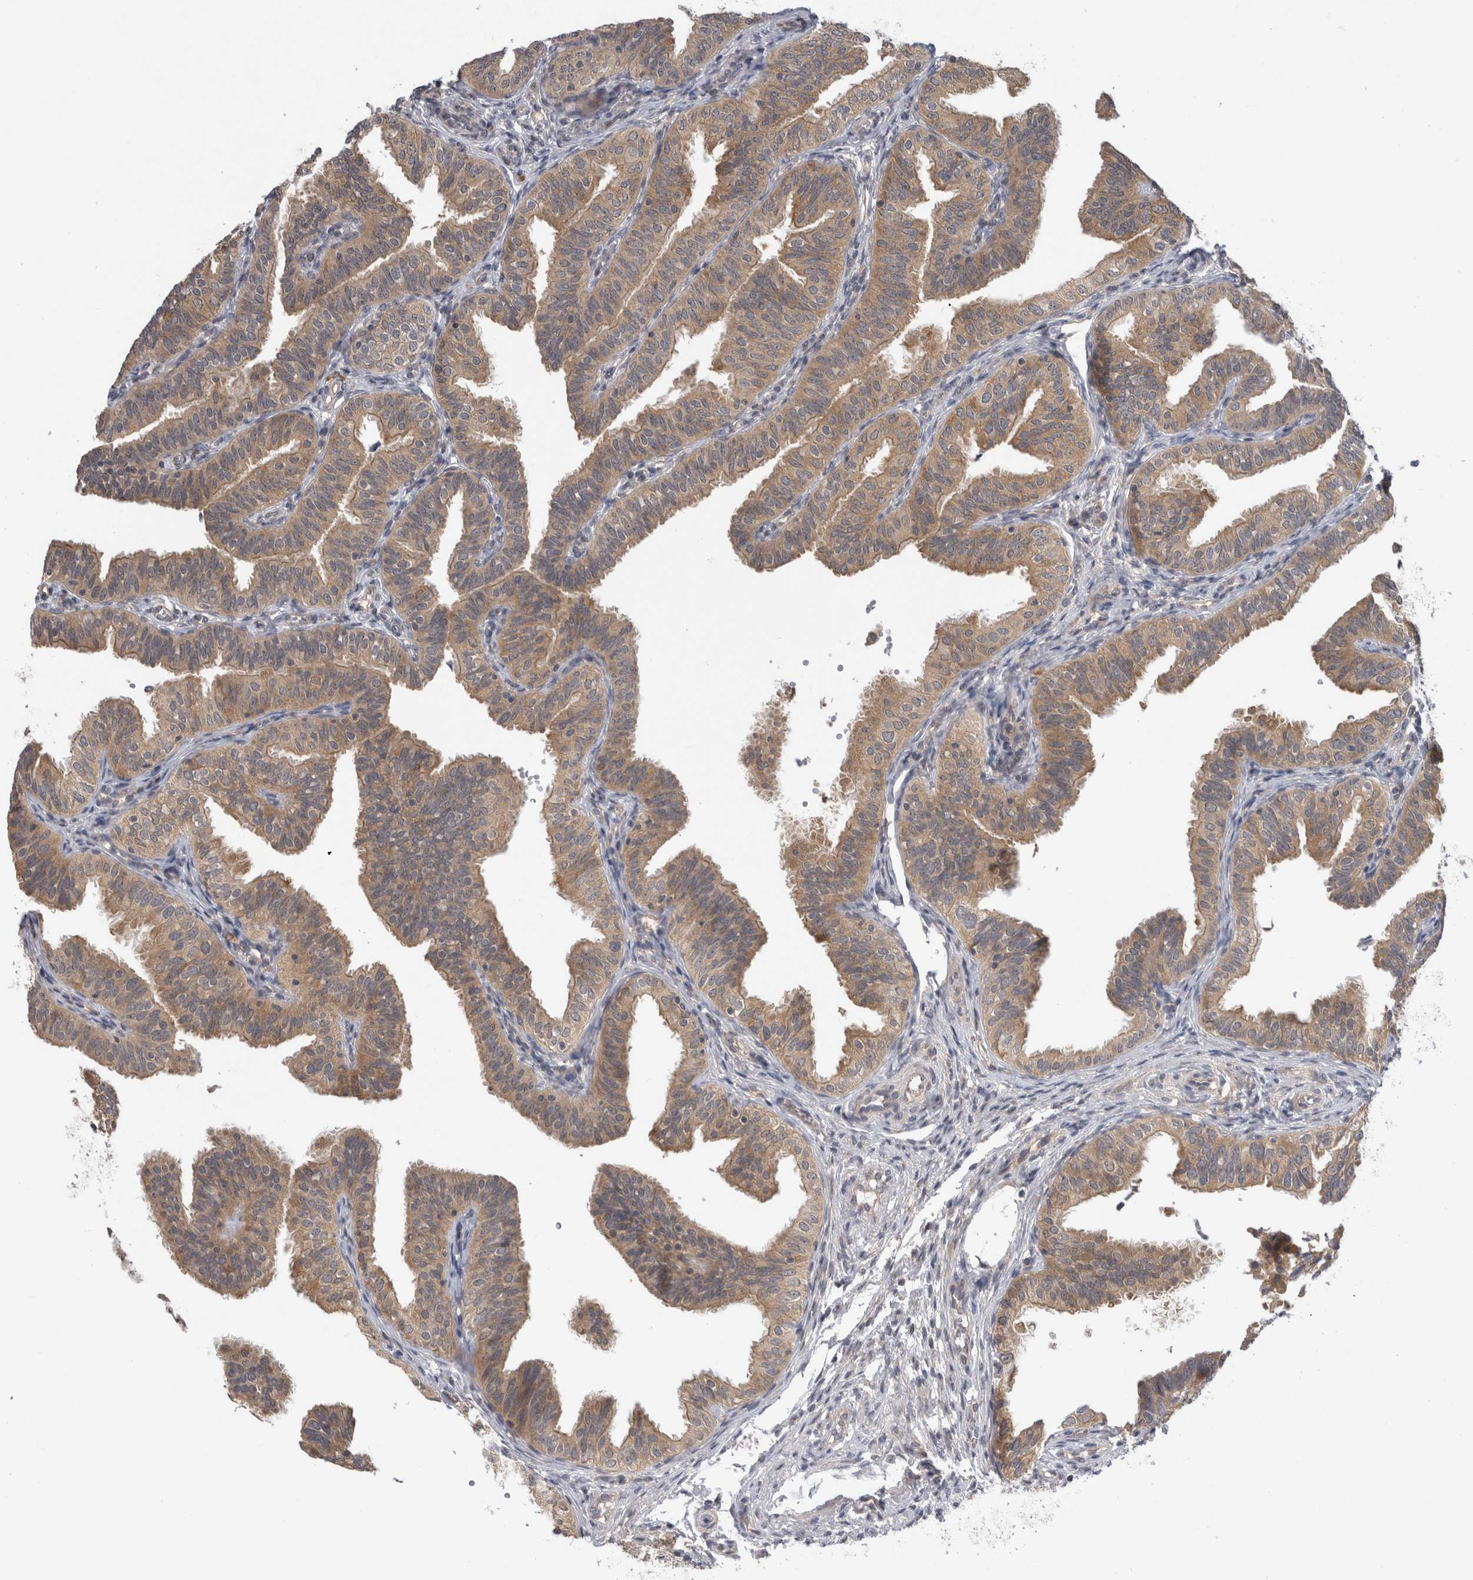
{"staining": {"intensity": "moderate", "quantity": ">75%", "location": "cytoplasmic/membranous"}, "tissue": "fallopian tube", "cell_type": "Glandular cells", "image_type": "normal", "snomed": [{"axis": "morphology", "description": "Normal tissue, NOS"}, {"axis": "topography", "description": "Fallopian tube"}], "caption": "IHC photomicrograph of unremarkable fallopian tube stained for a protein (brown), which exhibits medium levels of moderate cytoplasmic/membranous positivity in approximately >75% of glandular cells.", "gene": "AASDHPPT", "patient": {"sex": "female", "age": 35}}